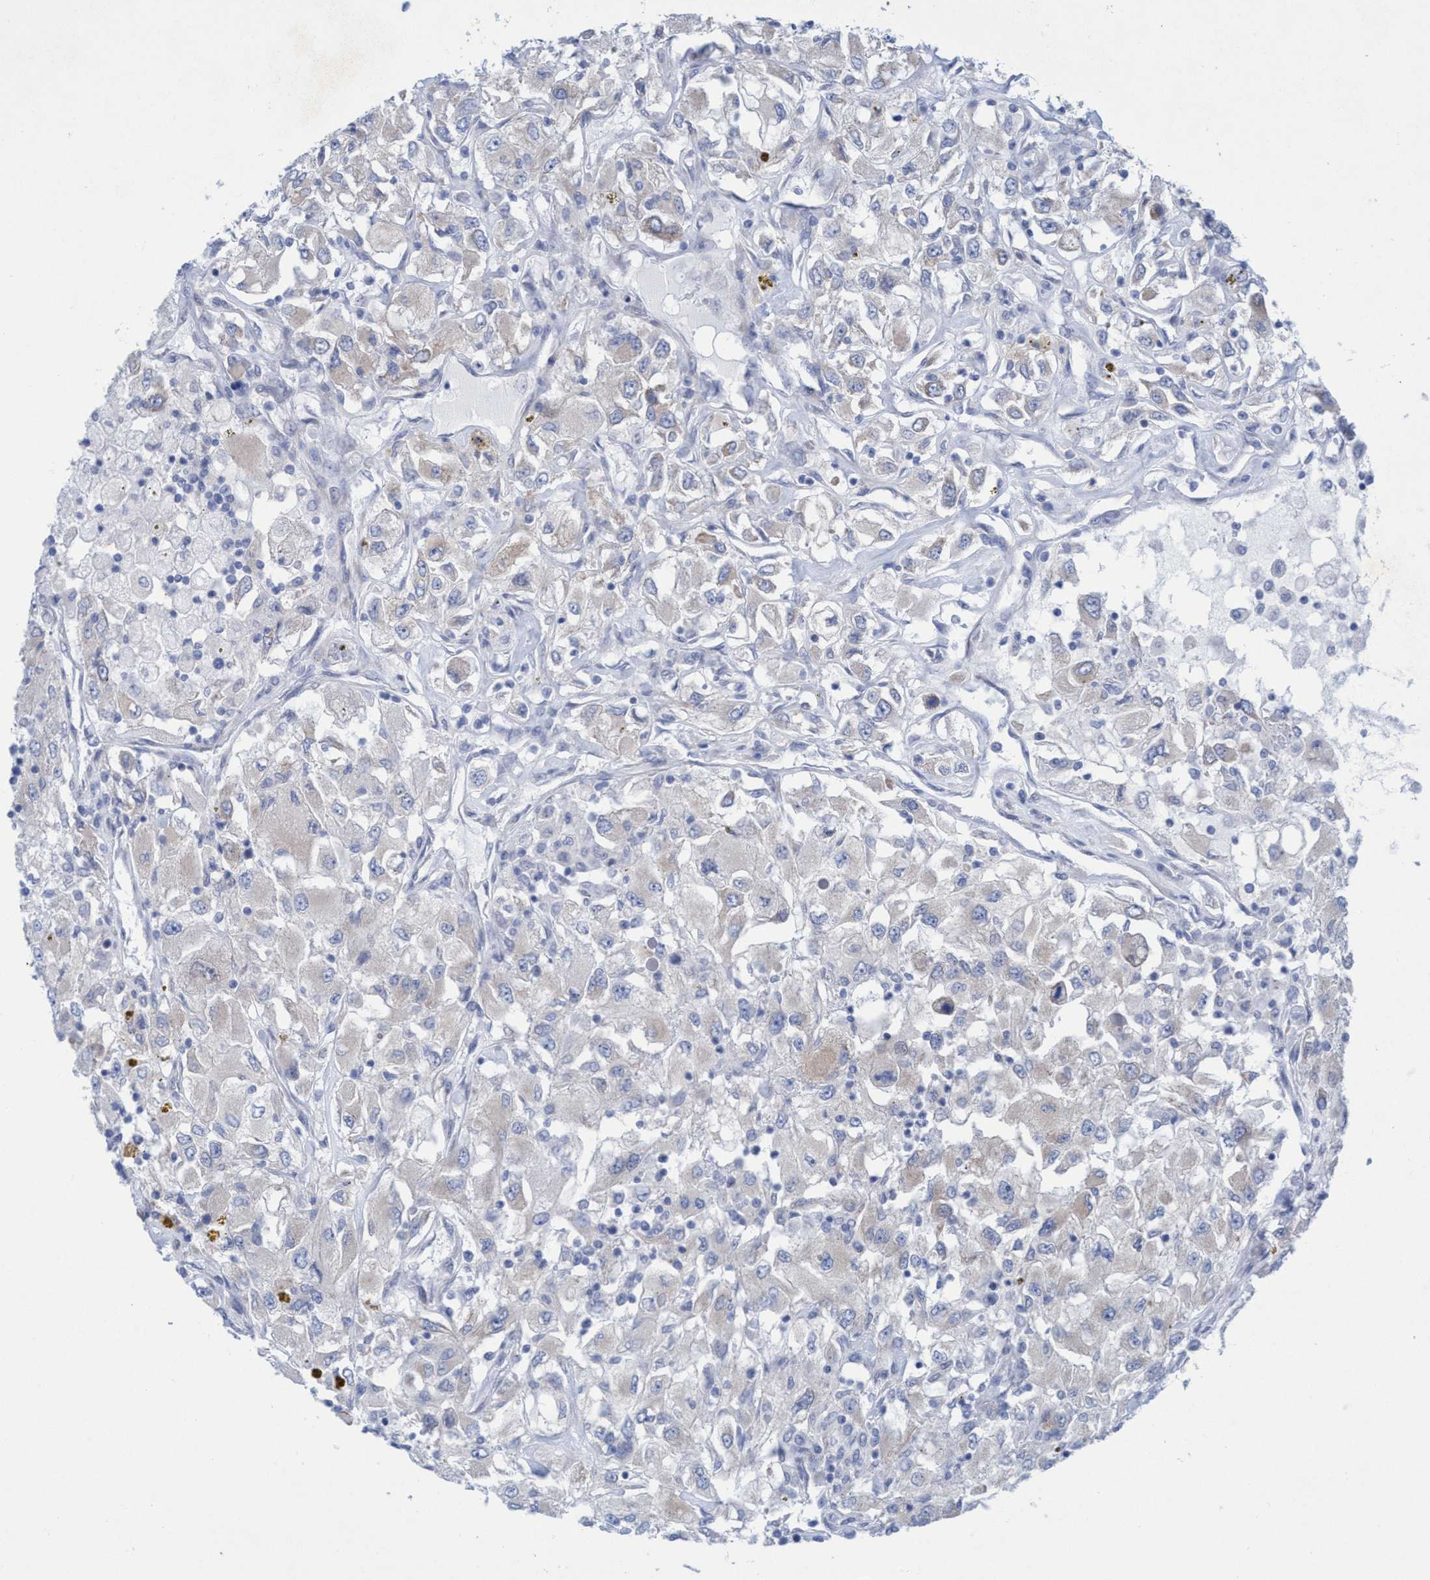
{"staining": {"intensity": "negative", "quantity": "none", "location": "none"}, "tissue": "renal cancer", "cell_type": "Tumor cells", "image_type": "cancer", "snomed": [{"axis": "morphology", "description": "Adenocarcinoma, NOS"}, {"axis": "topography", "description": "Kidney"}], "caption": "Tumor cells show no significant staining in renal cancer (adenocarcinoma).", "gene": "RSAD1", "patient": {"sex": "female", "age": 52}}